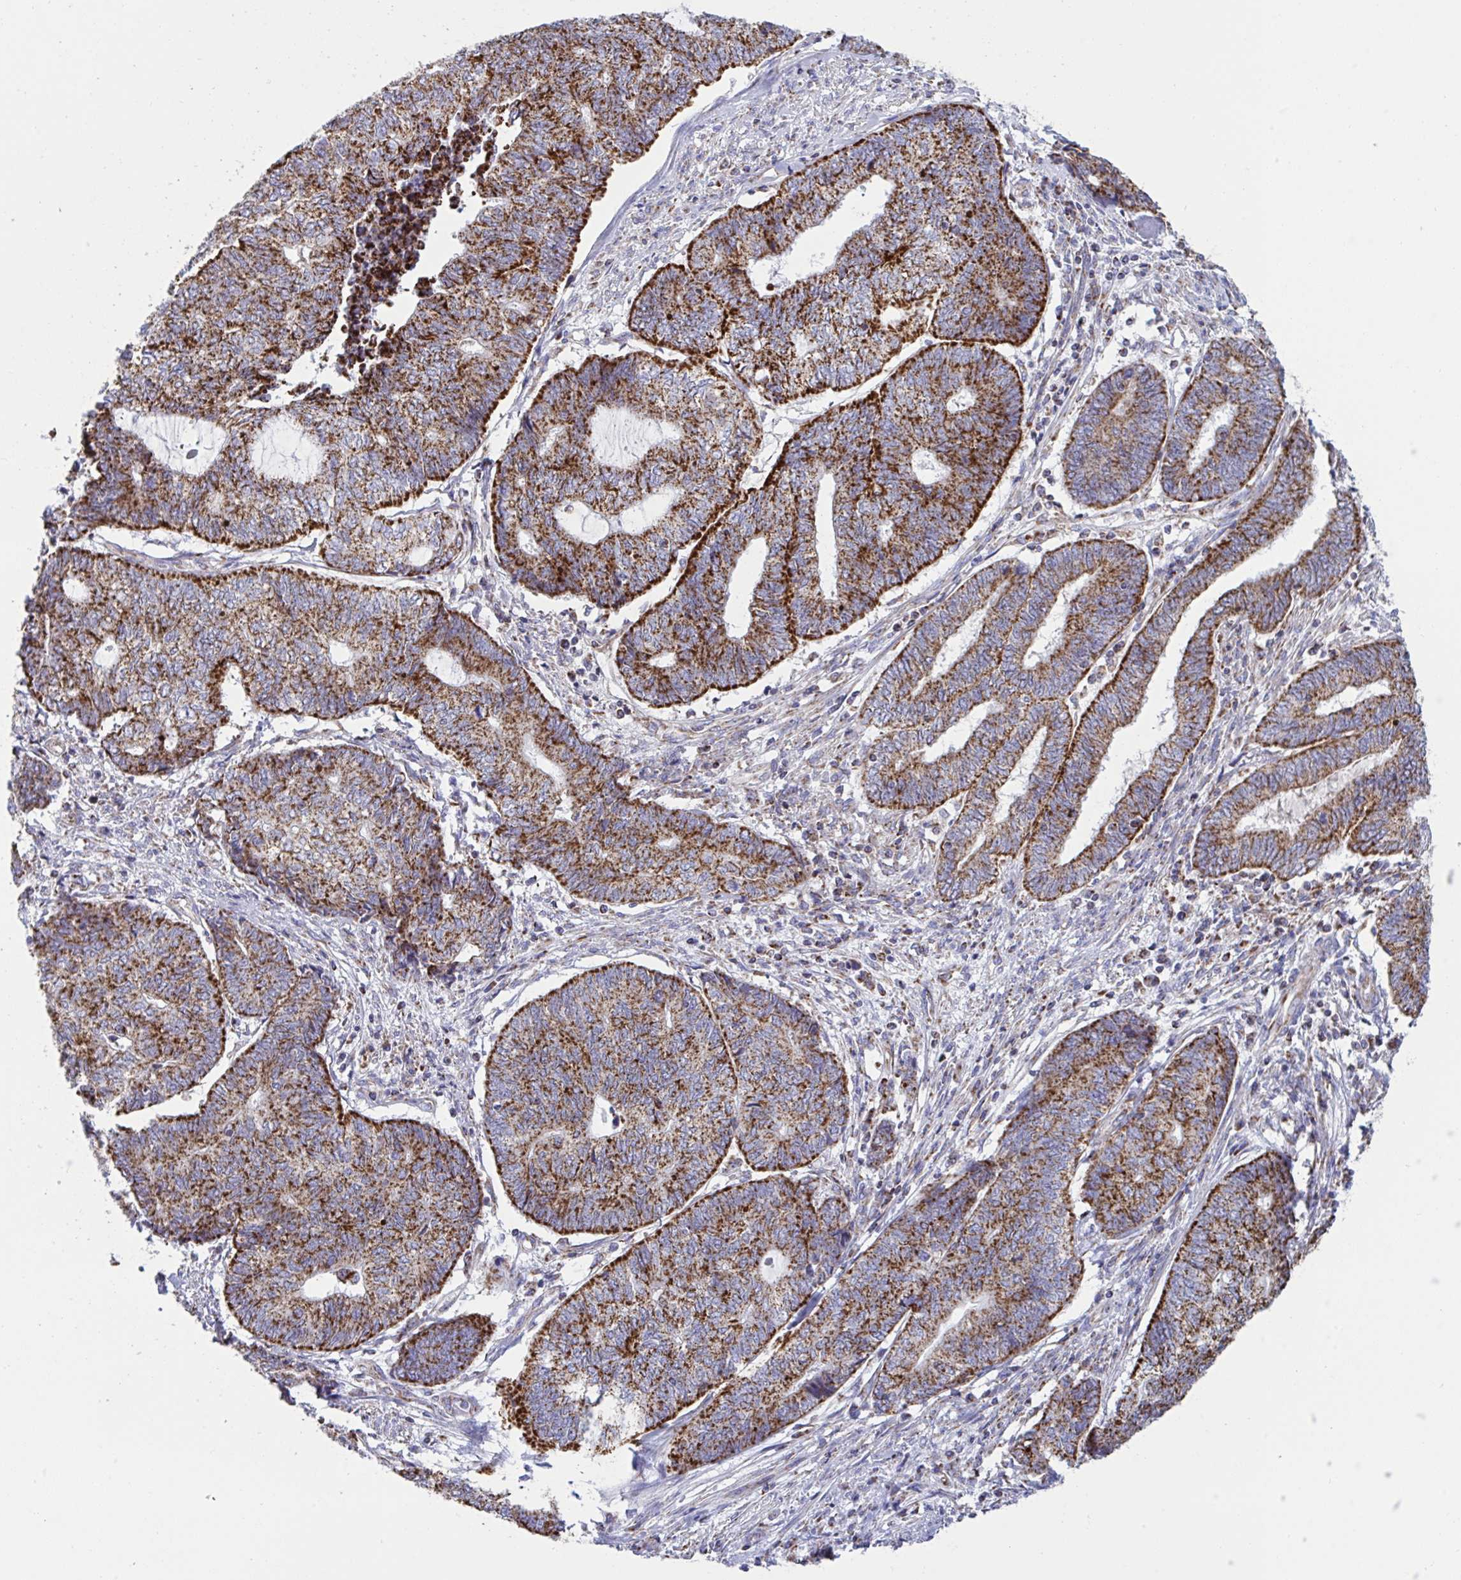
{"staining": {"intensity": "strong", "quantity": "25%-75%", "location": "cytoplasmic/membranous"}, "tissue": "endometrial cancer", "cell_type": "Tumor cells", "image_type": "cancer", "snomed": [{"axis": "morphology", "description": "Adenocarcinoma, NOS"}, {"axis": "topography", "description": "Uterus"}, {"axis": "topography", "description": "Endometrium"}], "caption": "Human endometrial cancer (adenocarcinoma) stained with a brown dye shows strong cytoplasmic/membranous positive positivity in about 25%-75% of tumor cells.", "gene": "HSPE1", "patient": {"sex": "female", "age": 70}}